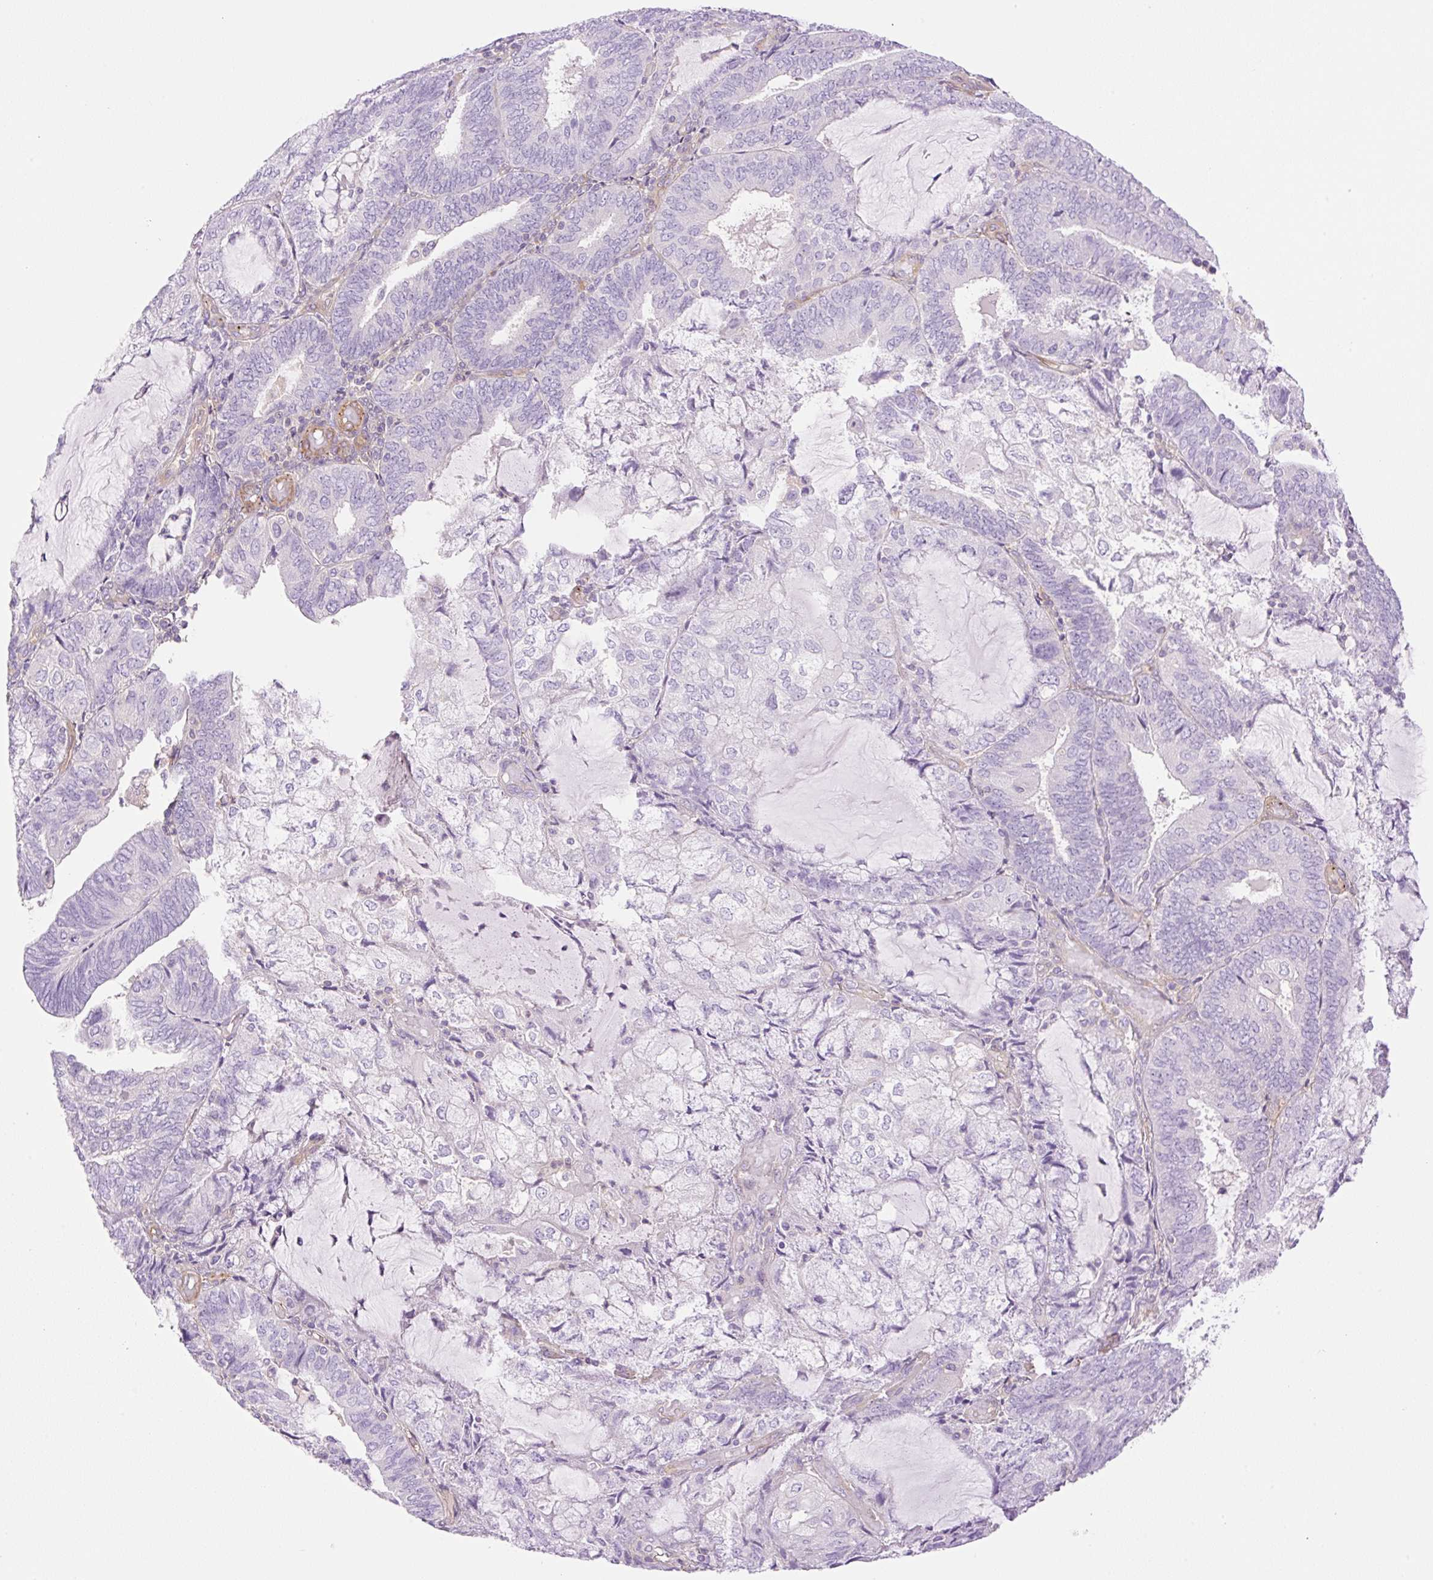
{"staining": {"intensity": "negative", "quantity": "none", "location": "none"}, "tissue": "endometrial cancer", "cell_type": "Tumor cells", "image_type": "cancer", "snomed": [{"axis": "morphology", "description": "Adenocarcinoma, NOS"}, {"axis": "topography", "description": "Endometrium"}], "caption": "Immunohistochemical staining of human endometrial adenocarcinoma reveals no significant expression in tumor cells.", "gene": "EHD3", "patient": {"sex": "female", "age": 81}}